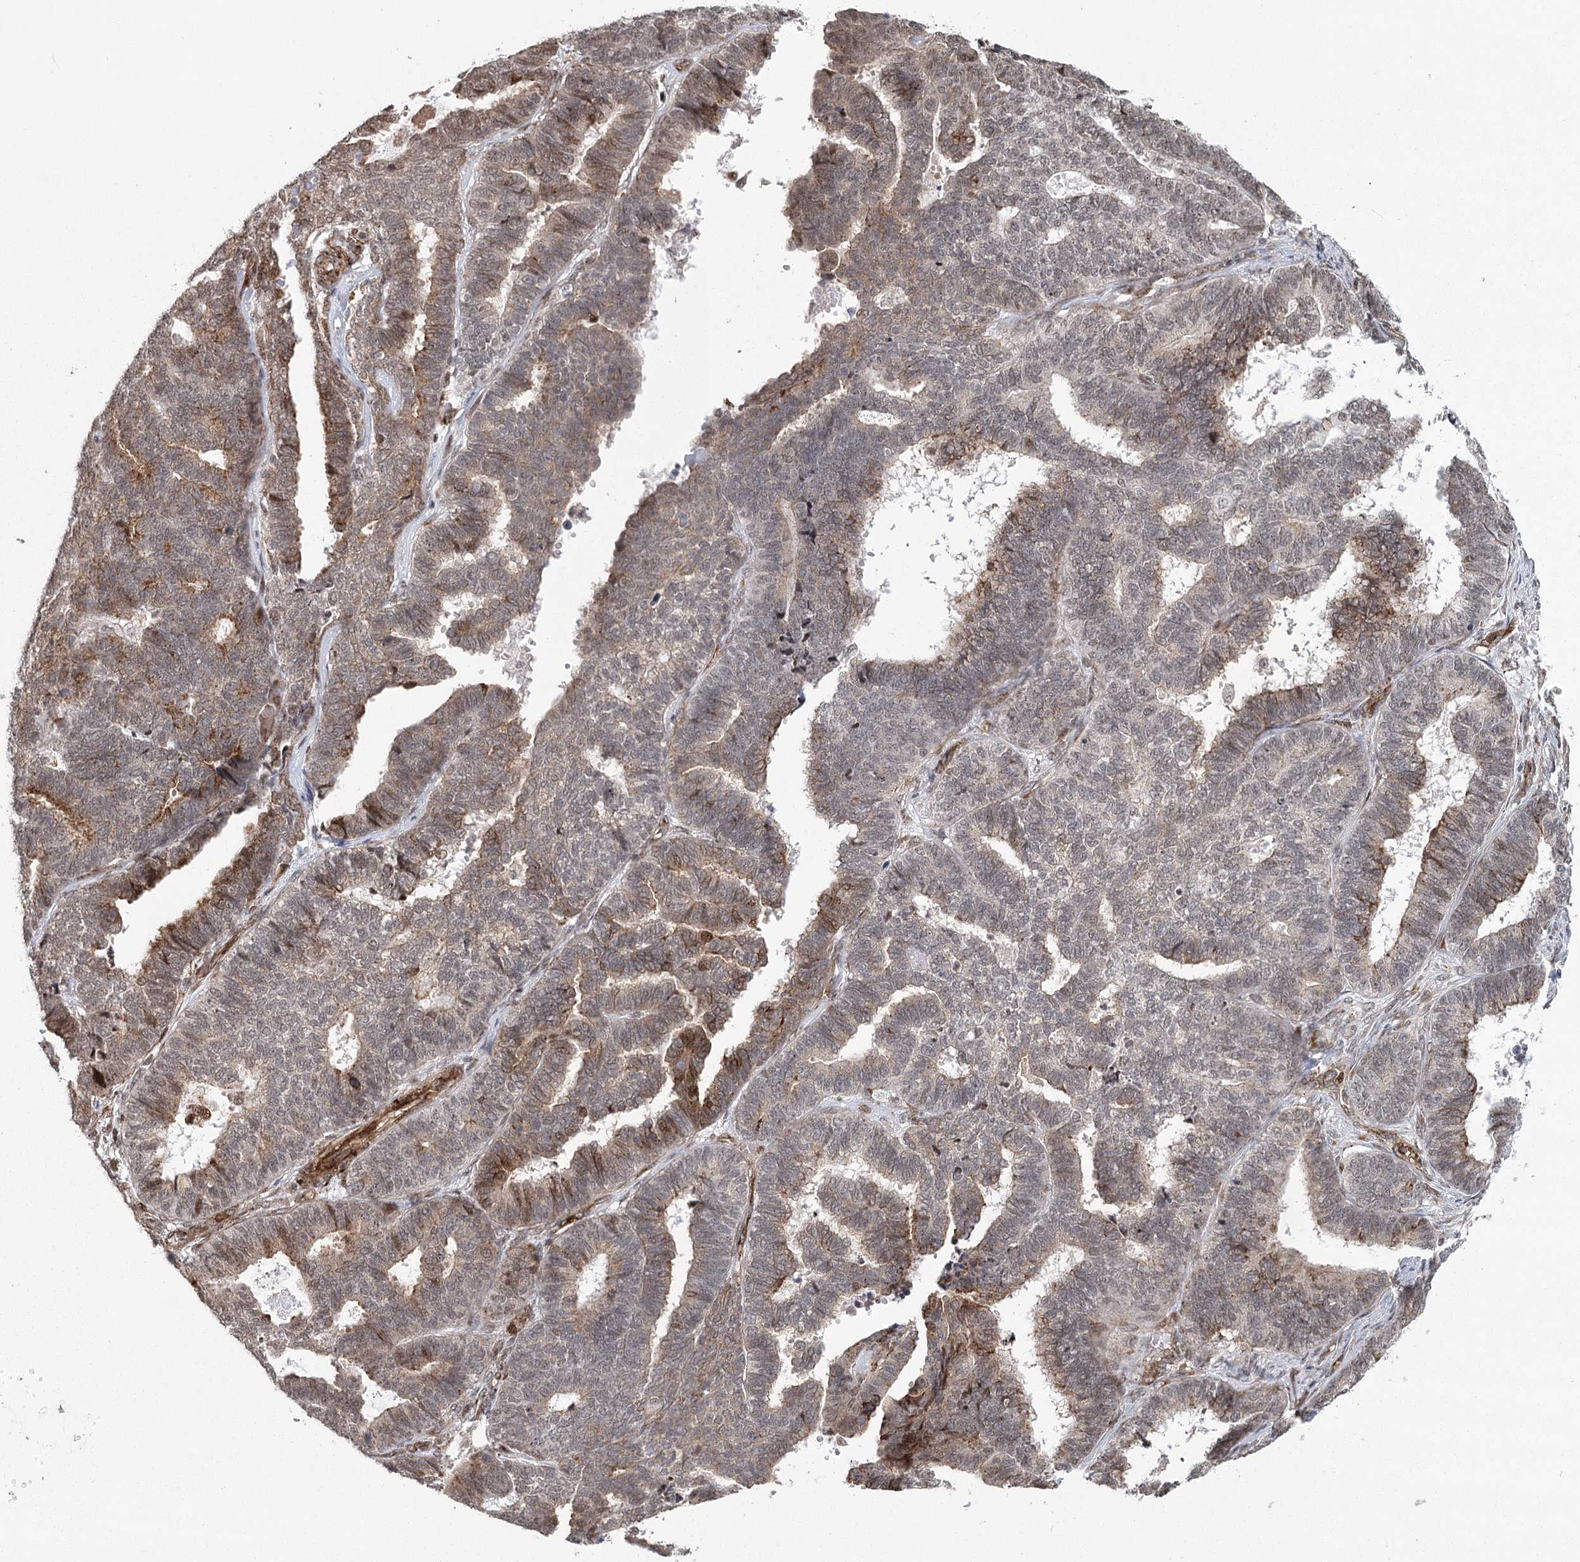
{"staining": {"intensity": "moderate", "quantity": "<25%", "location": "cytoplasmic/membranous"}, "tissue": "endometrial cancer", "cell_type": "Tumor cells", "image_type": "cancer", "snomed": [{"axis": "morphology", "description": "Adenocarcinoma, NOS"}, {"axis": "topography", "description": "Endometrium"}], "caption": "Tumor cells display low levels of moderate cytoplasmic/membranous expression in approximately <25% of cells in human endometrial cancer.", "gene": "PARM1", "patient": {"sex": "female", "age": 70}}